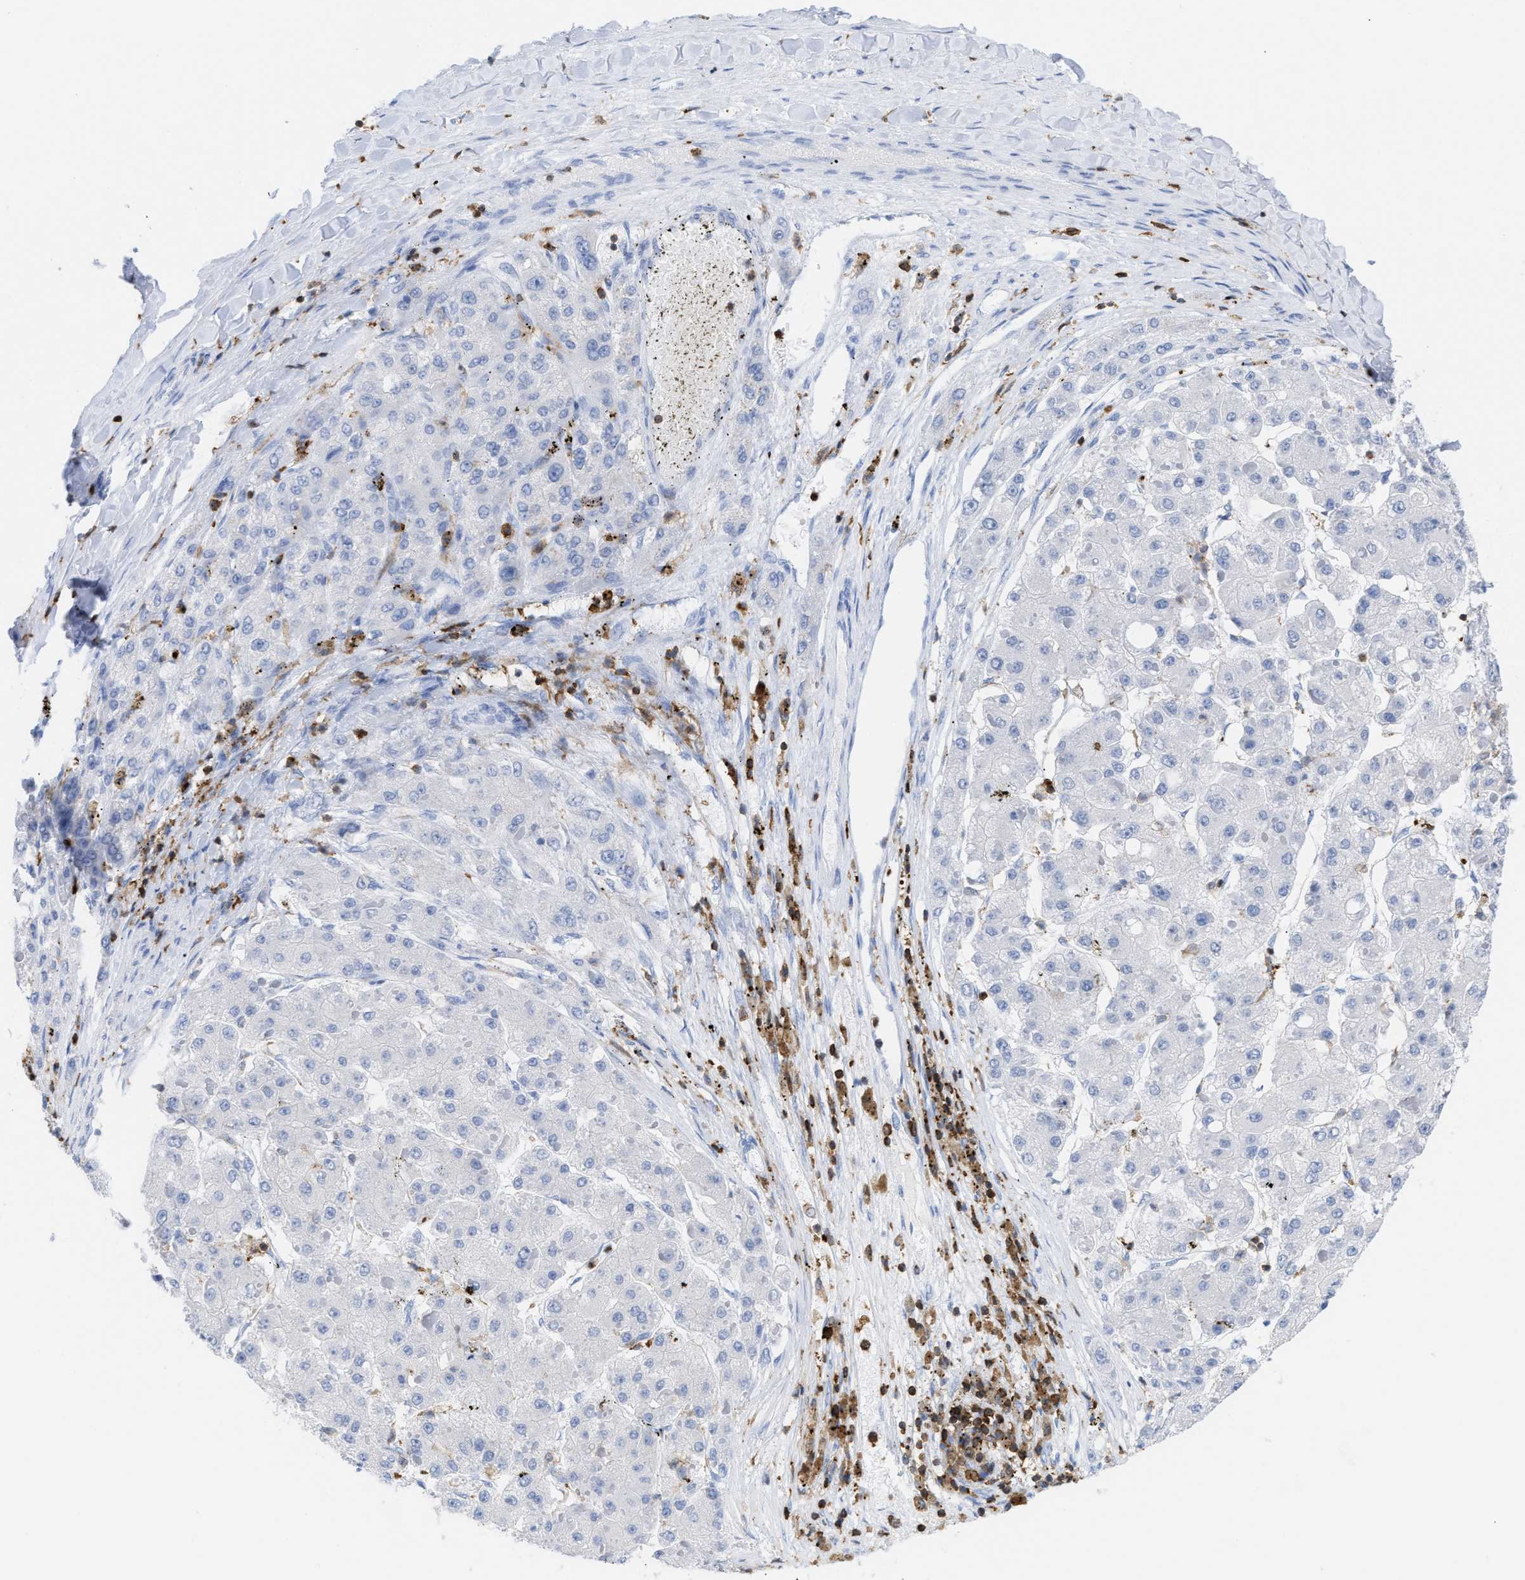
{"staining": {"intensity": "negative", "quantity": "none", "location": "none"}, "tissue": "liver cancer", "cell_type": "Tumor cells", "image_type": "cancer", "snomed": [{"axis": "morphology", "description": "Carcinoma, Hepatocellular, NOS"}, {"axis": "topography", "description": "Liver"}], "caption": "Tumor cells are negative for brown protein staining in hepatocellular carcinoma (liver). Nuclei are stained in blue.", "gene": "LCP1", "patient": {"sex": "female", "age": 73}}